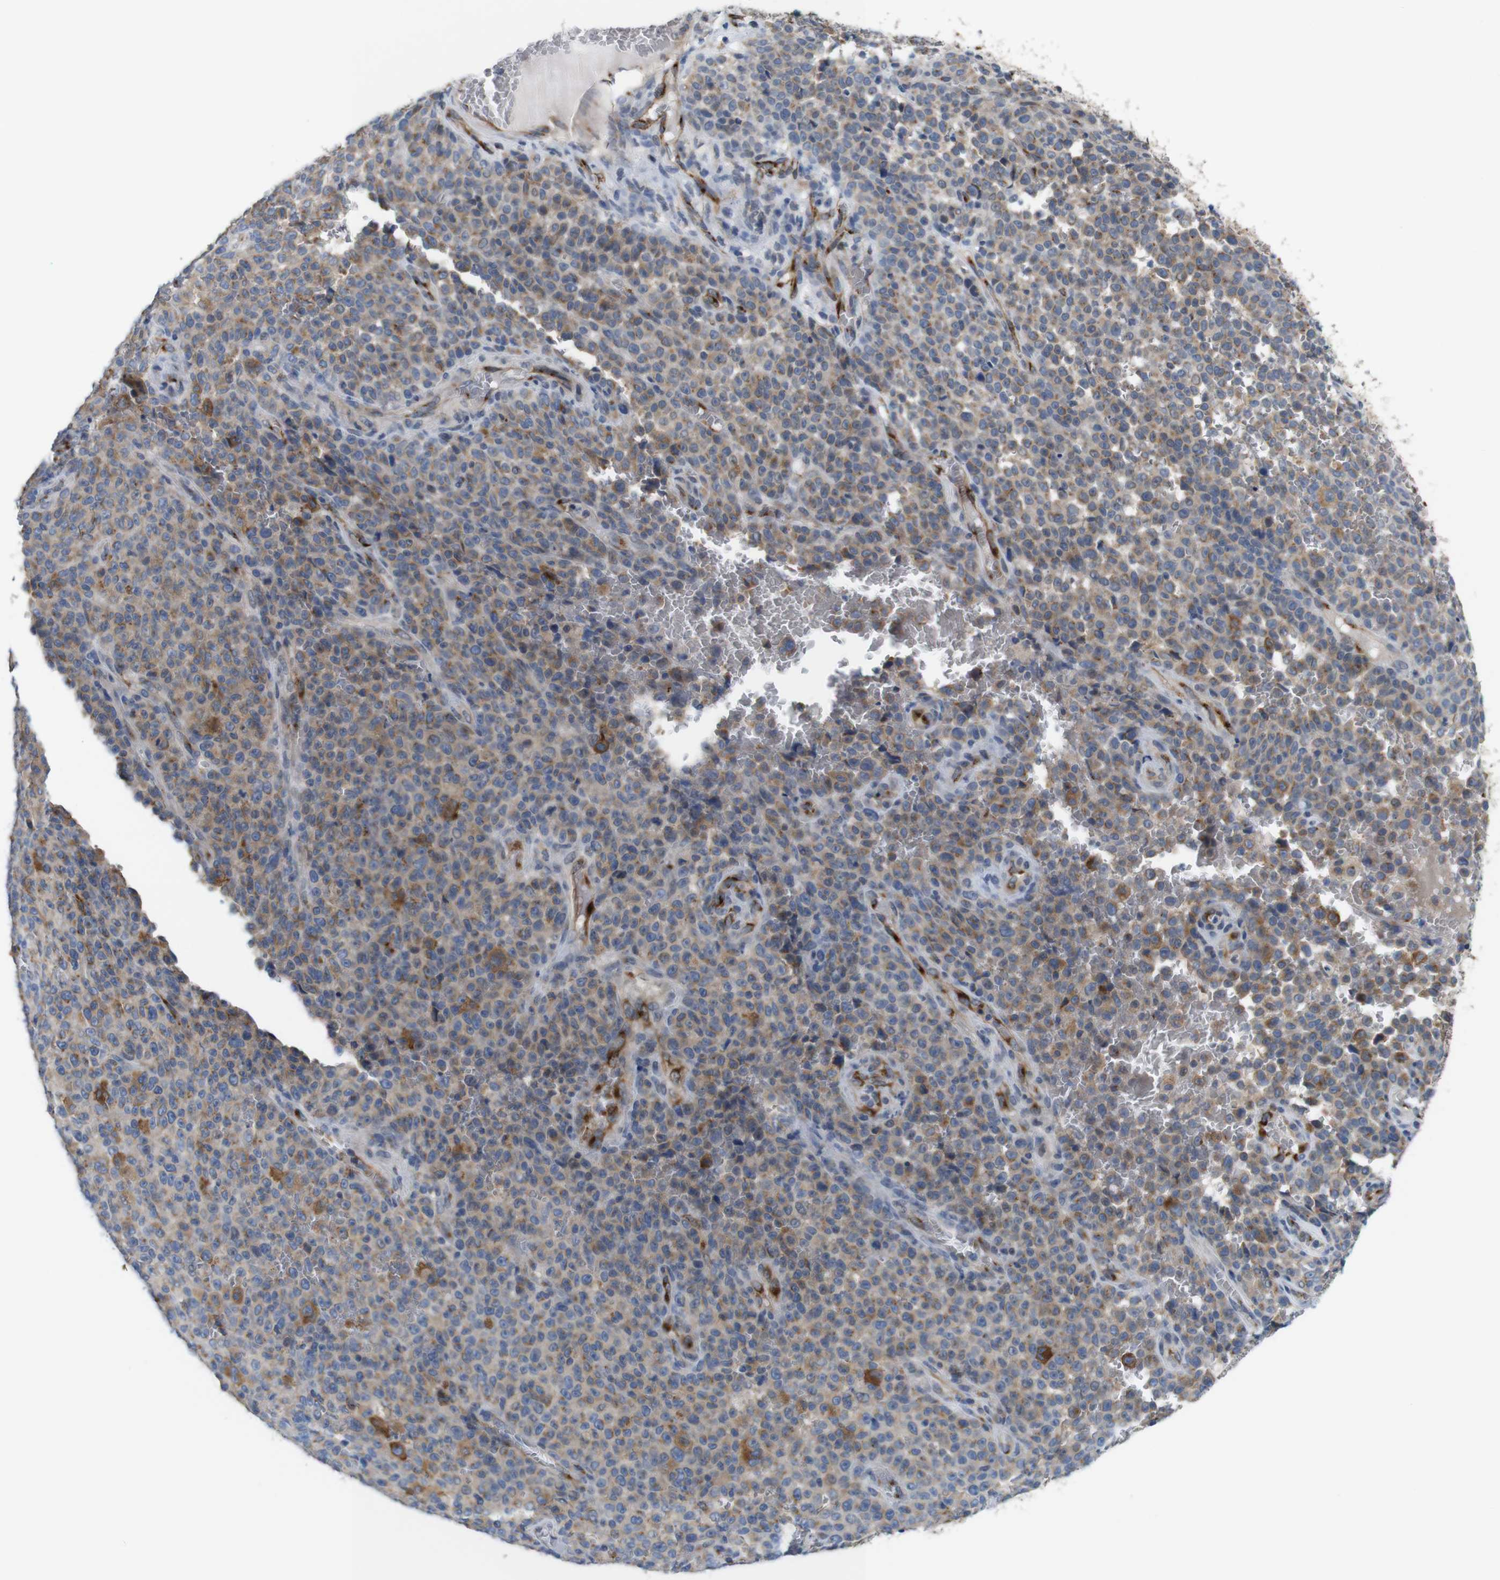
{"staining": {"intensity": "moderate", "quantity": ">75%", "location": "cytoplasmic/membranous"}, "tissue": "melanoma", "cell_type": "Tumor cells", "image_type": "cancer", "snomed": [{"axis": "morphology", "description": "Malignant melanoma, NOS"}, {"axis": "topography", "description": "Skin"}], "caption": "This image demonstrates immunohistochemistry staining of malignant melanoma, with medium moderate cytoplasmic/membranous positivity in about >75% of tumor cells.", "gene": "EFCAB14", "patient": {"sex": "female", "age": 82}}